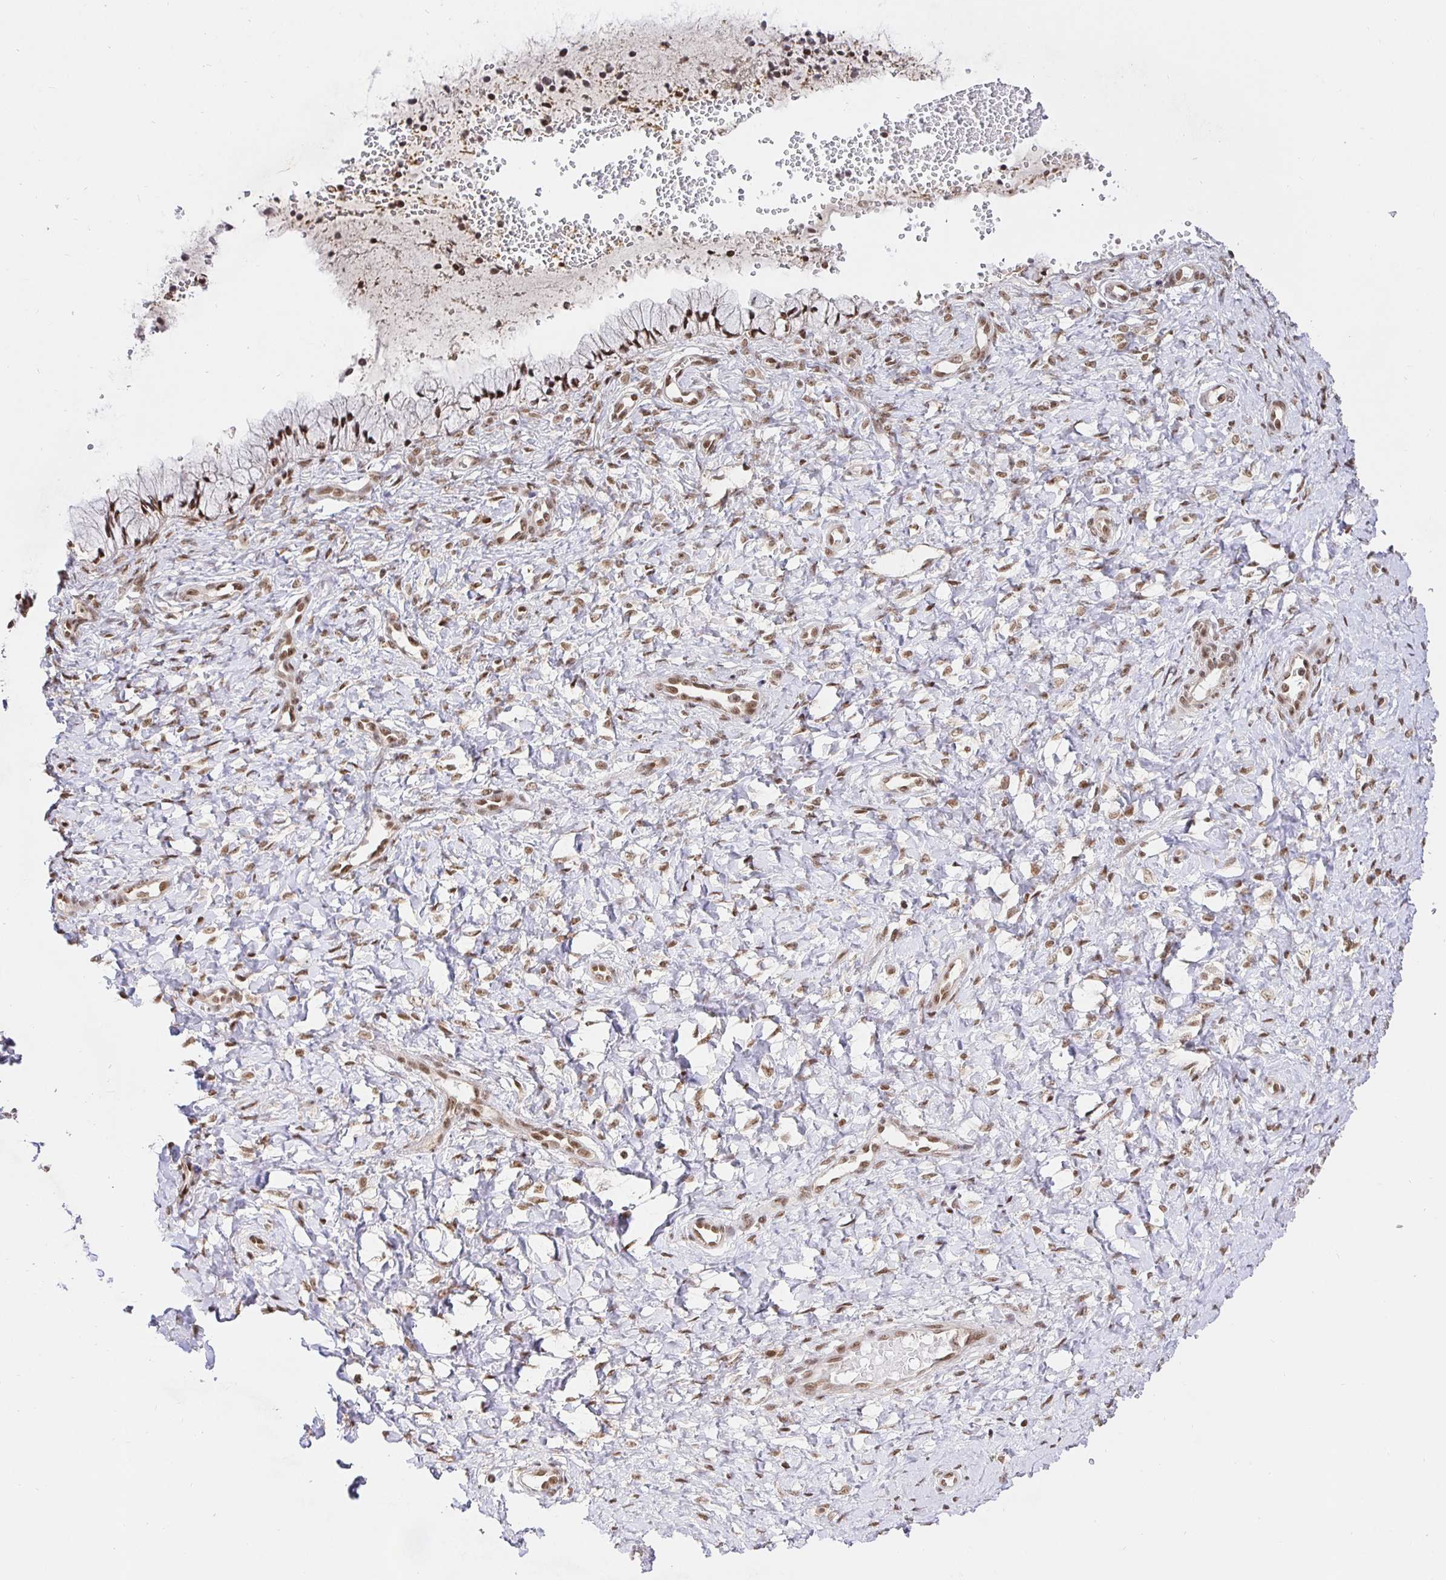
{"staining": {"intensity": "moderate", "quantity": ">75%", "location": "nuclear"}, "tissue": "cervix", "cell_type": "Glandular cells", "image_type": "normal", "snomed": [{"axis": "morphology", "description": "Normal tissue, NOS"}, {"axis": "topography", "description": "Cervix"}], "caption": "Cervix stained with DAB IHC demonstrates medium levels of moderate nuclear expression in approximately >75% of glandular cells. Immunohistochemistry (ihc) stains the protein of interest in brown and the nuclei are stained blue.", "gene": "USF1", "patient": {"sex": "female", "age": 37}}